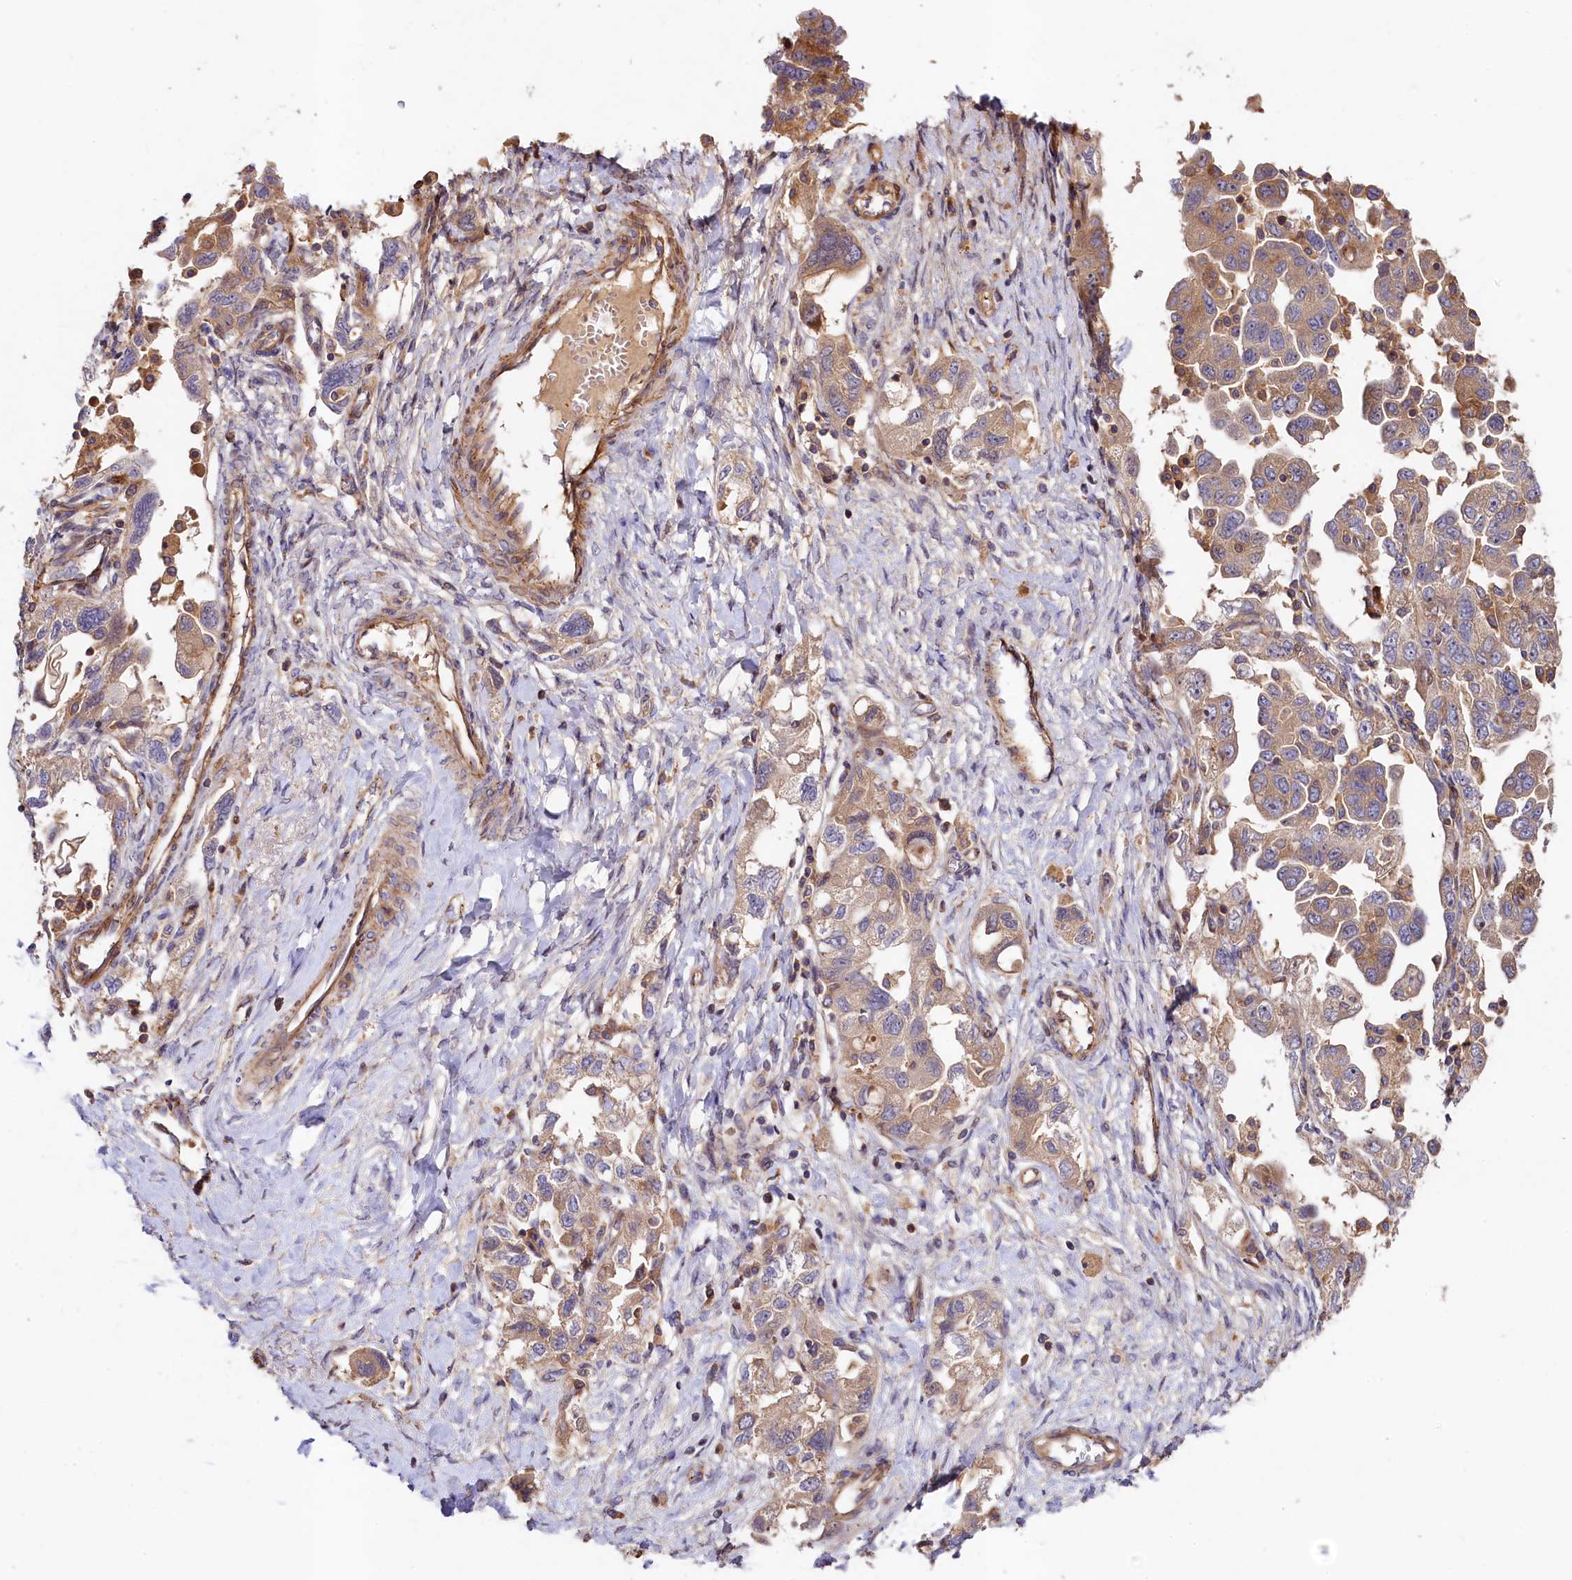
{"staining": {"intensity": "moderate", "quantity": ">75%", "location": "cytoplasmic/membranous"}, "tissue": "ovarian cancer", "cell_type": "Tumor cells", "image_type": "cancer", "snomed": [{"axis": "morphology", "description": "Carcinoma, NOS"}, {"axis": "morphology", "description": "Cystadenocarcinoma, serous, NOS"}, {"axis": "topography", "description": "Ovary"}], "caption": "A micrograph of human serous cystadenocarcinoma (ovarian) stained for a protein reveals moderate cytoplasmic/membranous brown staining in tumor cells.", "gene": "KLHDC4", "patient": {"sex": "female", "age": 69}}